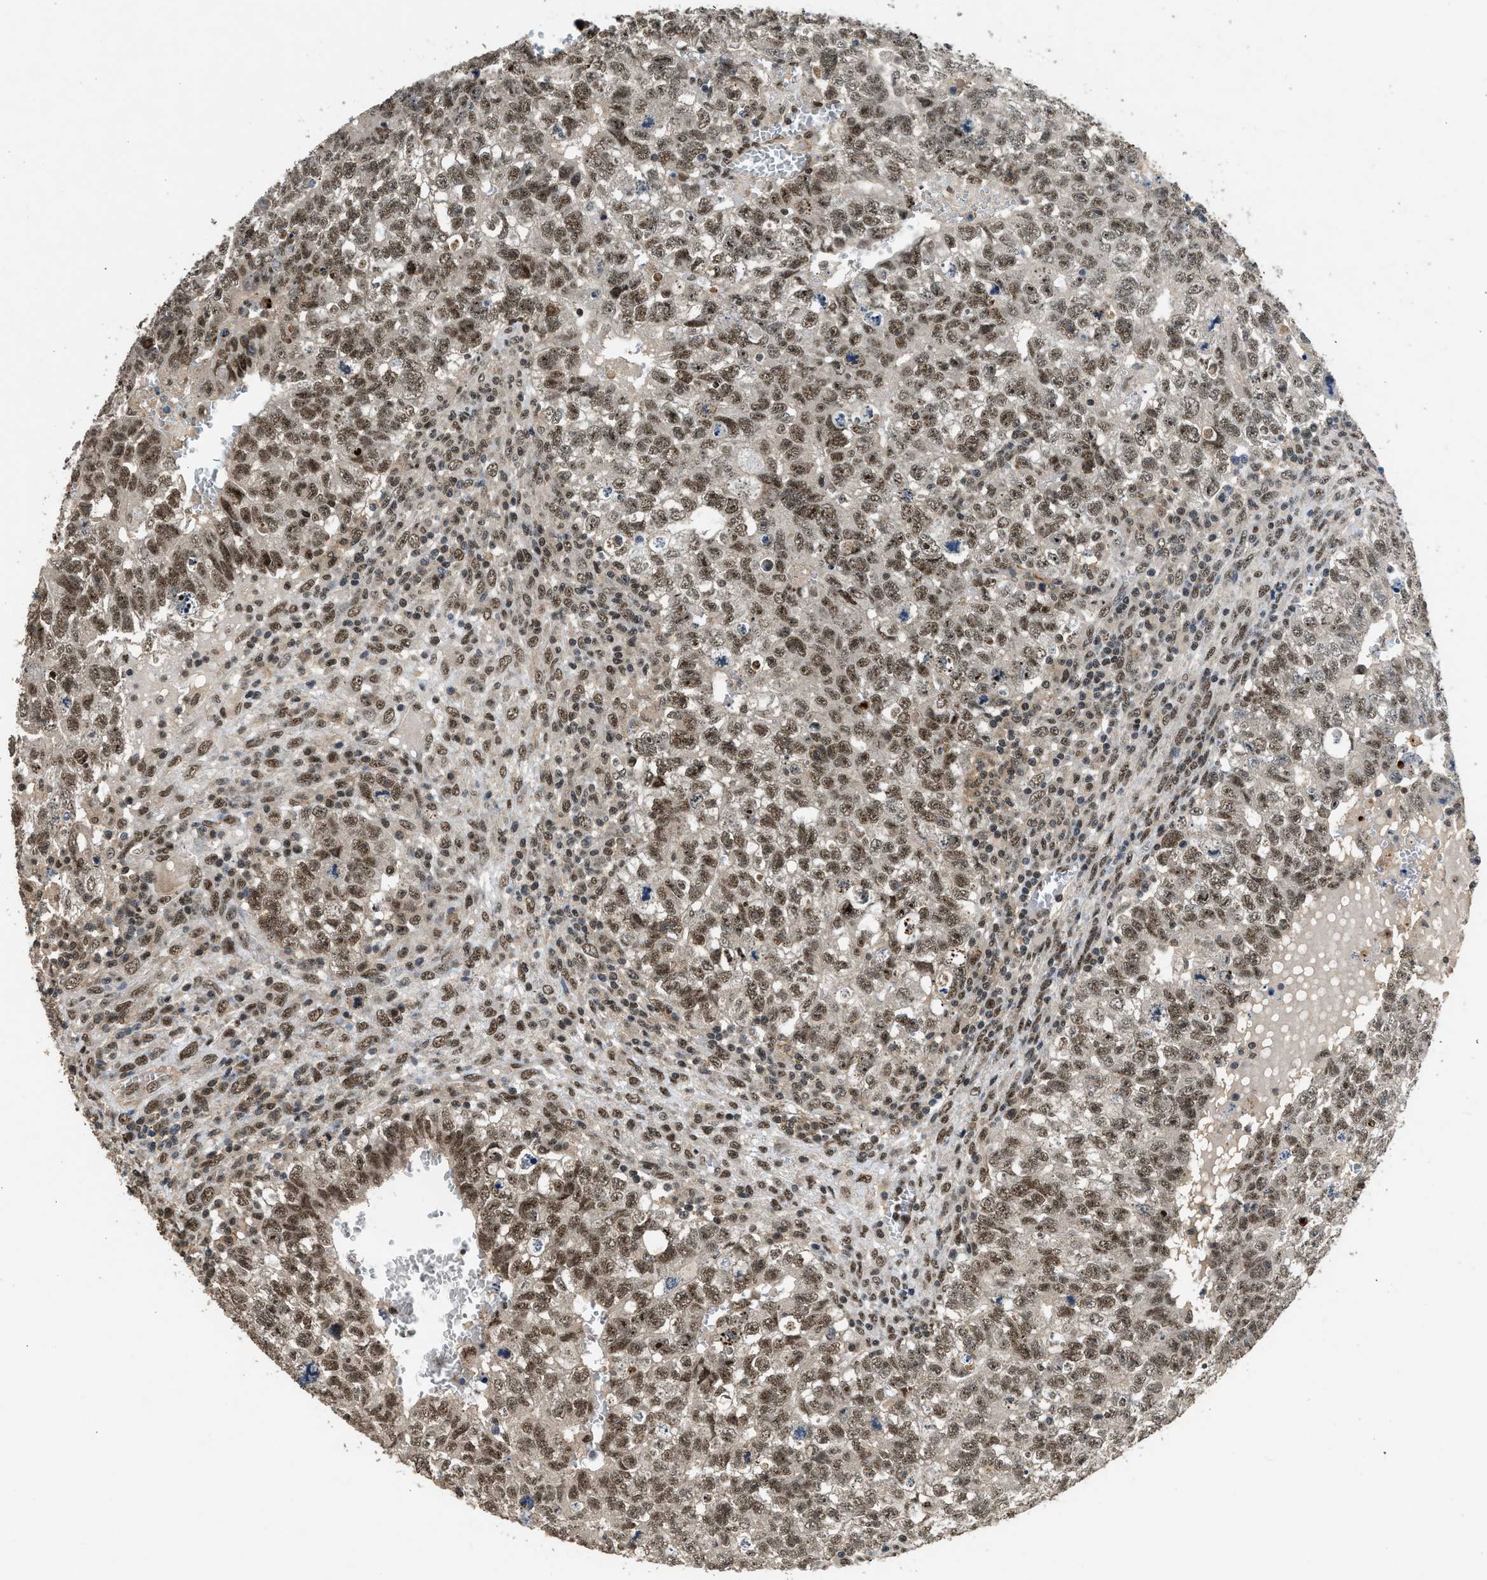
{"staining": {"intensity": "moderate", "quantity": ">75%", "location": "nuclear"}, "tissue": "testis cancer", "cell_type": "Tumor cells", "image_type": "cancer", "snomed": [{"axis": "morphology", "description": "Seminoma, NOS"}, {"axis": "morphology", "description": "Carcinoma, Embryonal, NOS"}, {"axis": "topography", "description": "Testis"}], "caption": "Immunohistochemistry (IHC) staining of testis embryonal carcinoma, which displays medium levels of moderate nuclear positivity in about >75% of tumor cells indicating moderate nuclear protein staining. The staining was performed using DAB (brown) for protein detection and nuclei were counterstained in hematoxylin (blue).", "gene": "SLC15A4", "patient": {"sex": "male", "age": 38}}